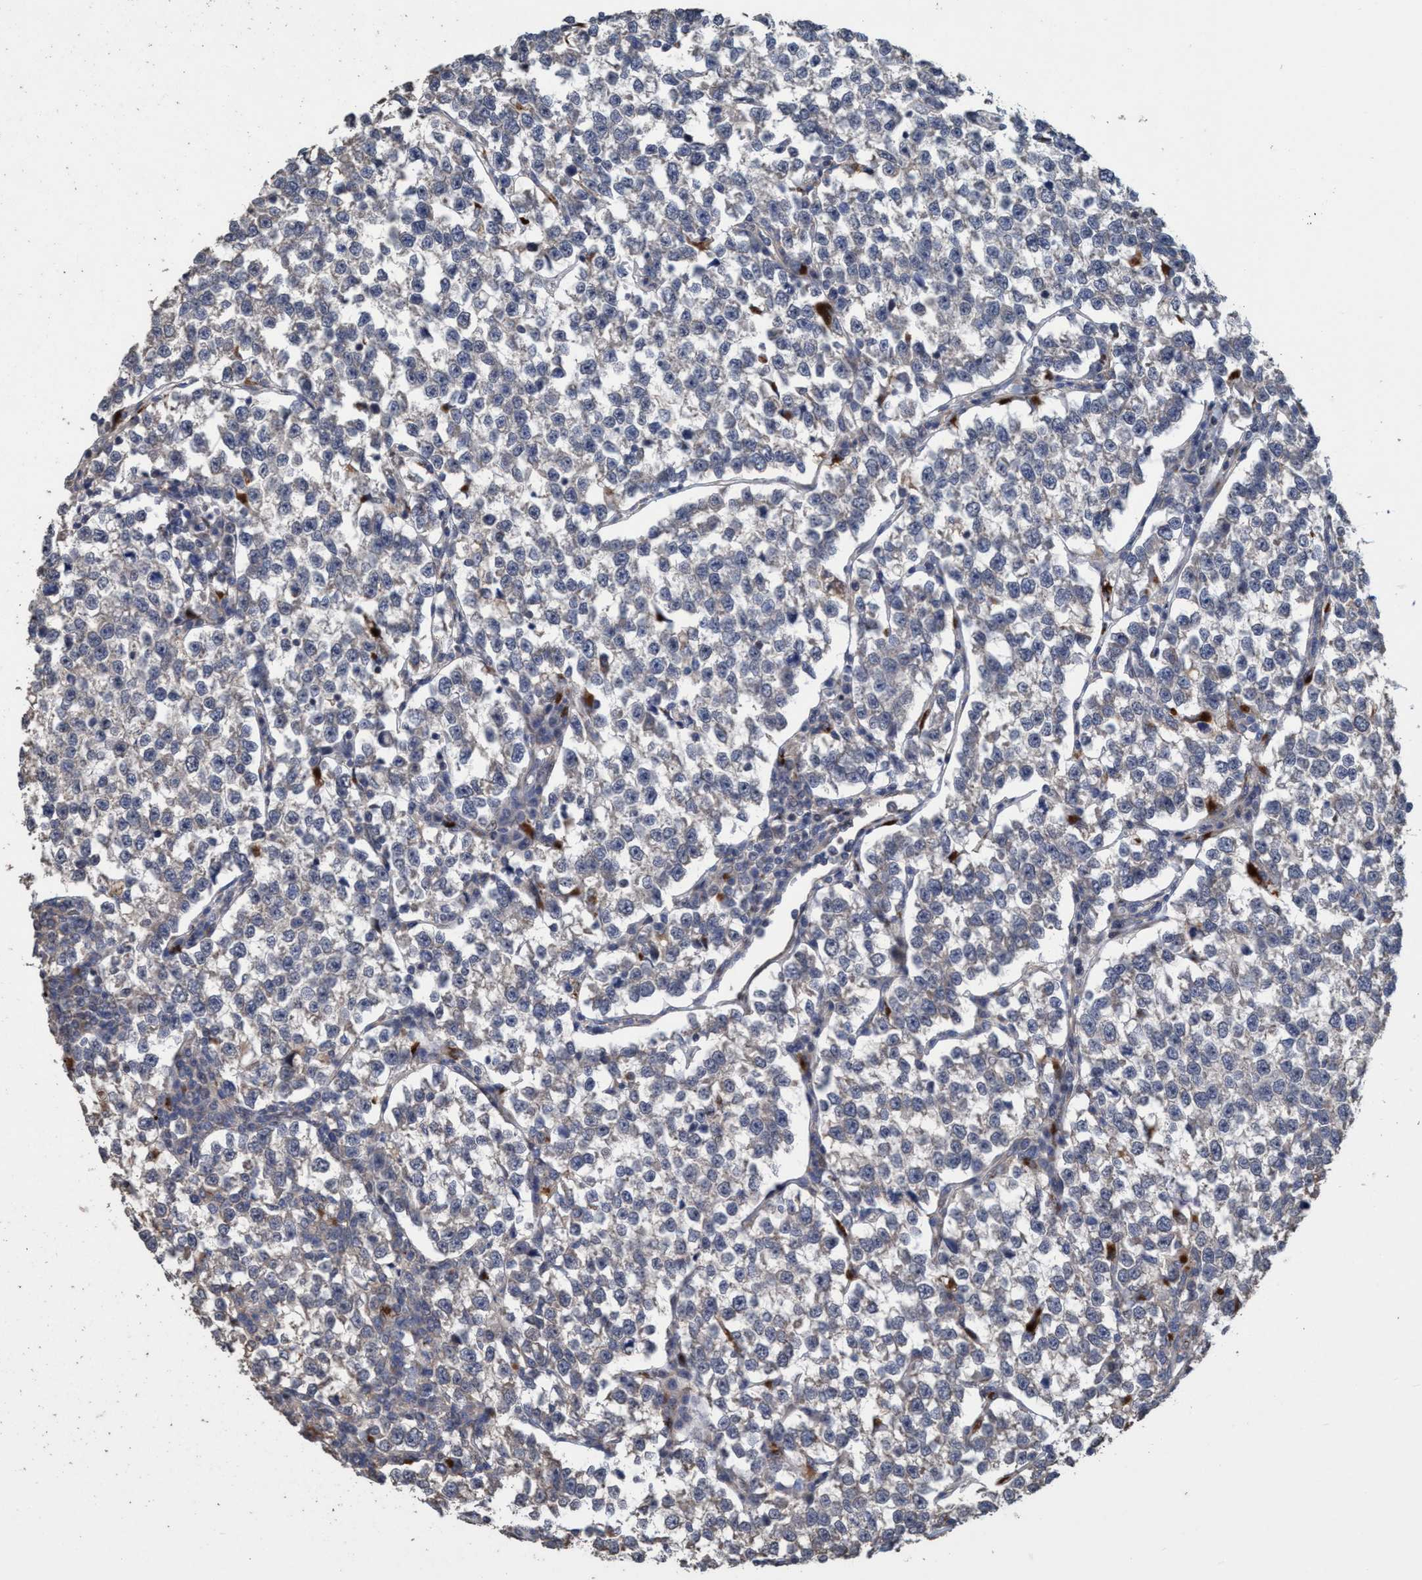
{"staining": {"intensity": "weak", "quantity": "<25%", "location": "cytoplasmic/membranous"}, "tissue": "testis cancer", "cell_type": "Tumor cells", "image_type": "cancer", "snomed": [{"axis": "morphology", "description": "Normal tissue, NOS"}, {"axis": "morphology", "description": "Seminoma, NOS"}, {"axis": "topography", "description": "Testis"}], "caption": "This is a image of IHC staining of seminoma (testis), which shows no expression in tumor cells.", "gene": "BBS9", "patient": {"sex": "male", "age": 43}}